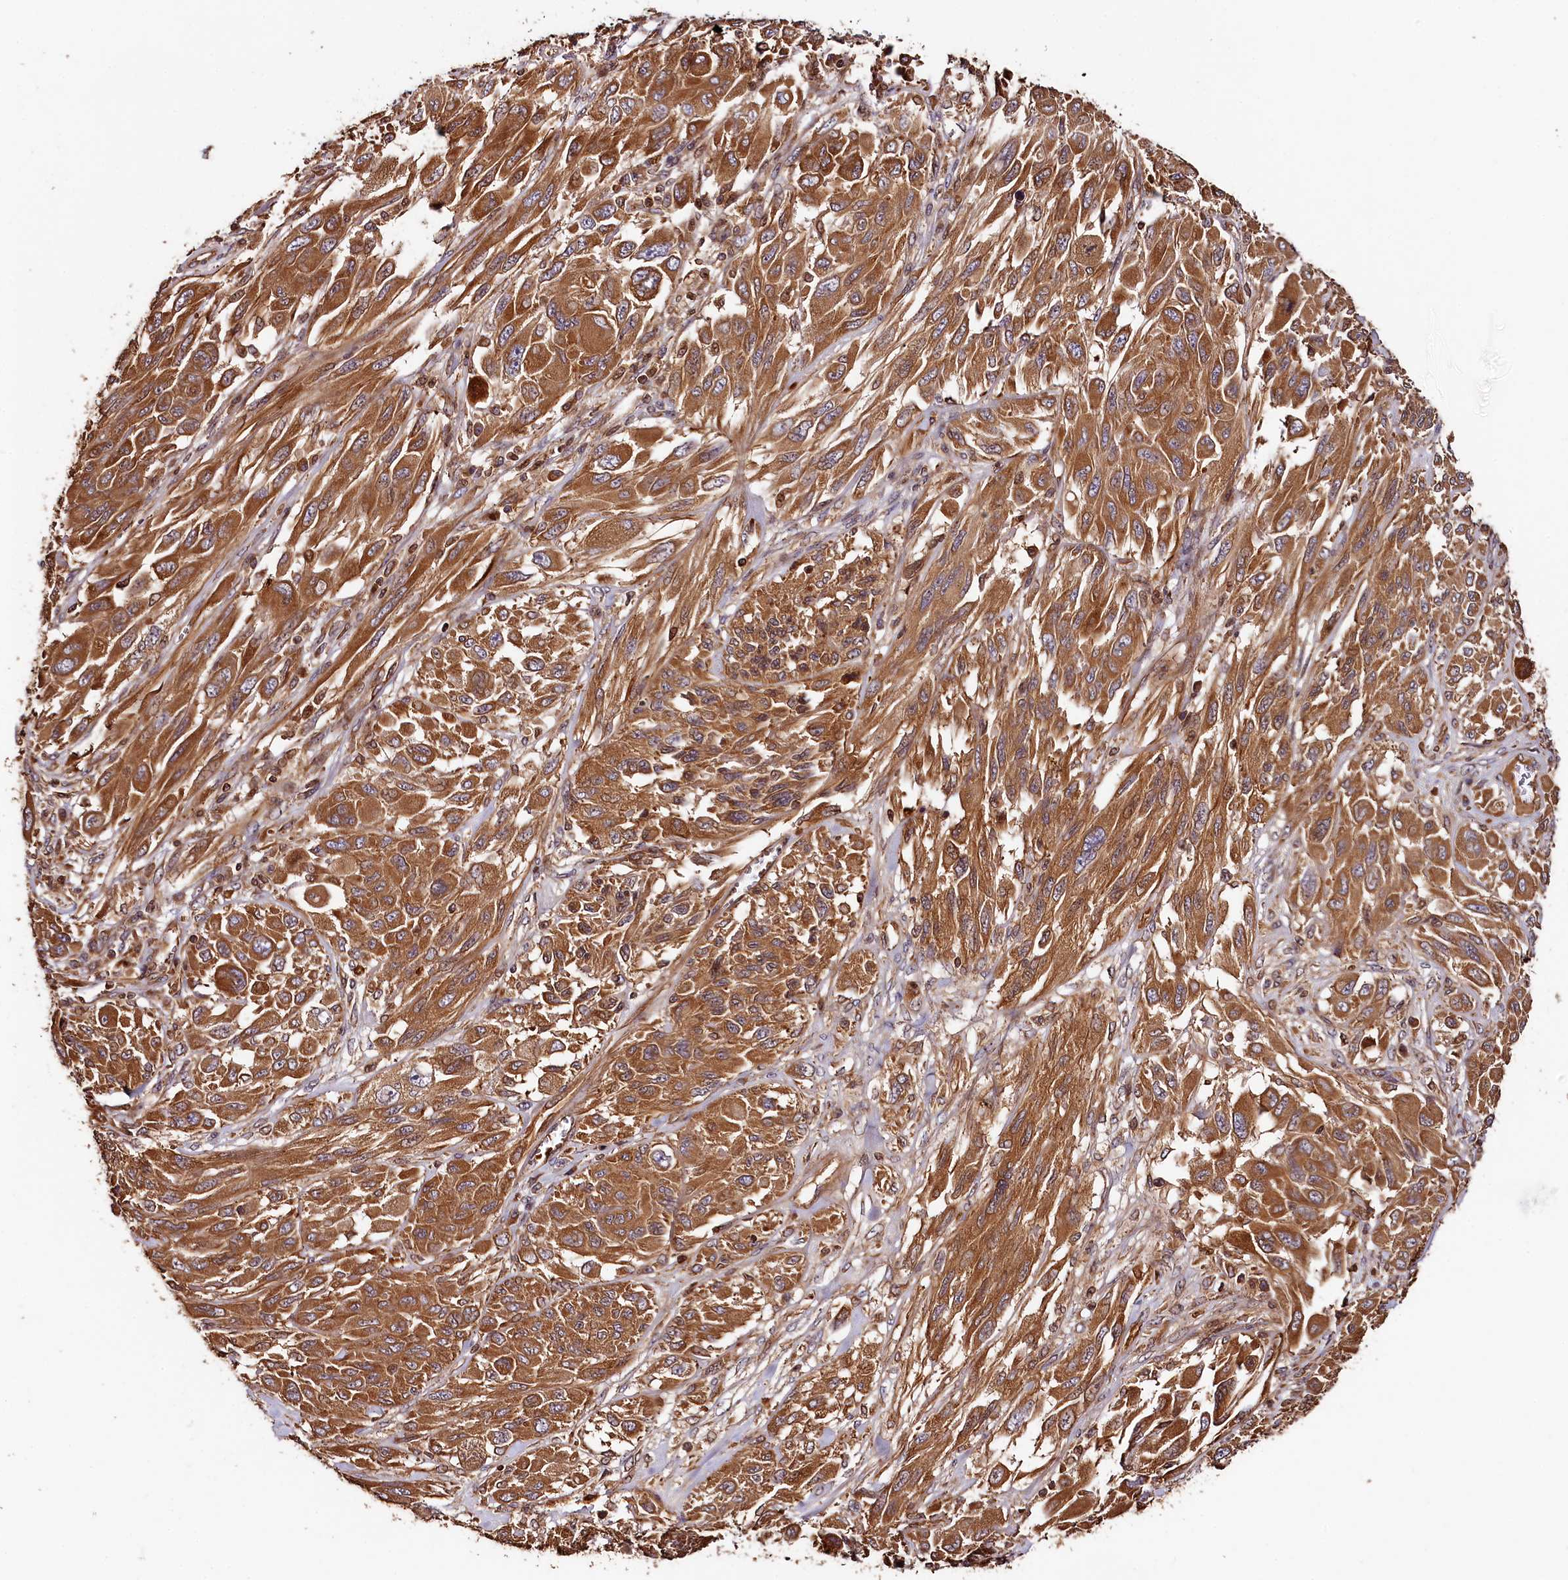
{"staining": {"intensity": "moderate", "quantity": ">75%", "location": "cytoplasmic/membranous"}, "tissue": "melanoma", "cell_type": "Tumor cells", "image_type": "cancer", "snomed": [{"axis": "morphology", "description": "Malignant melanoma, NOS"}, {"axis": "topography", "description": "Skin"}], "caption": "Malignant melanoma was stained to show a protein in brown. There is medium levels of moderate cytoplasmic/membranous staining in approximately >75% of tumor cells.", "gene": "HMOX2", "patient": {"sex": "female", "age": 91}}